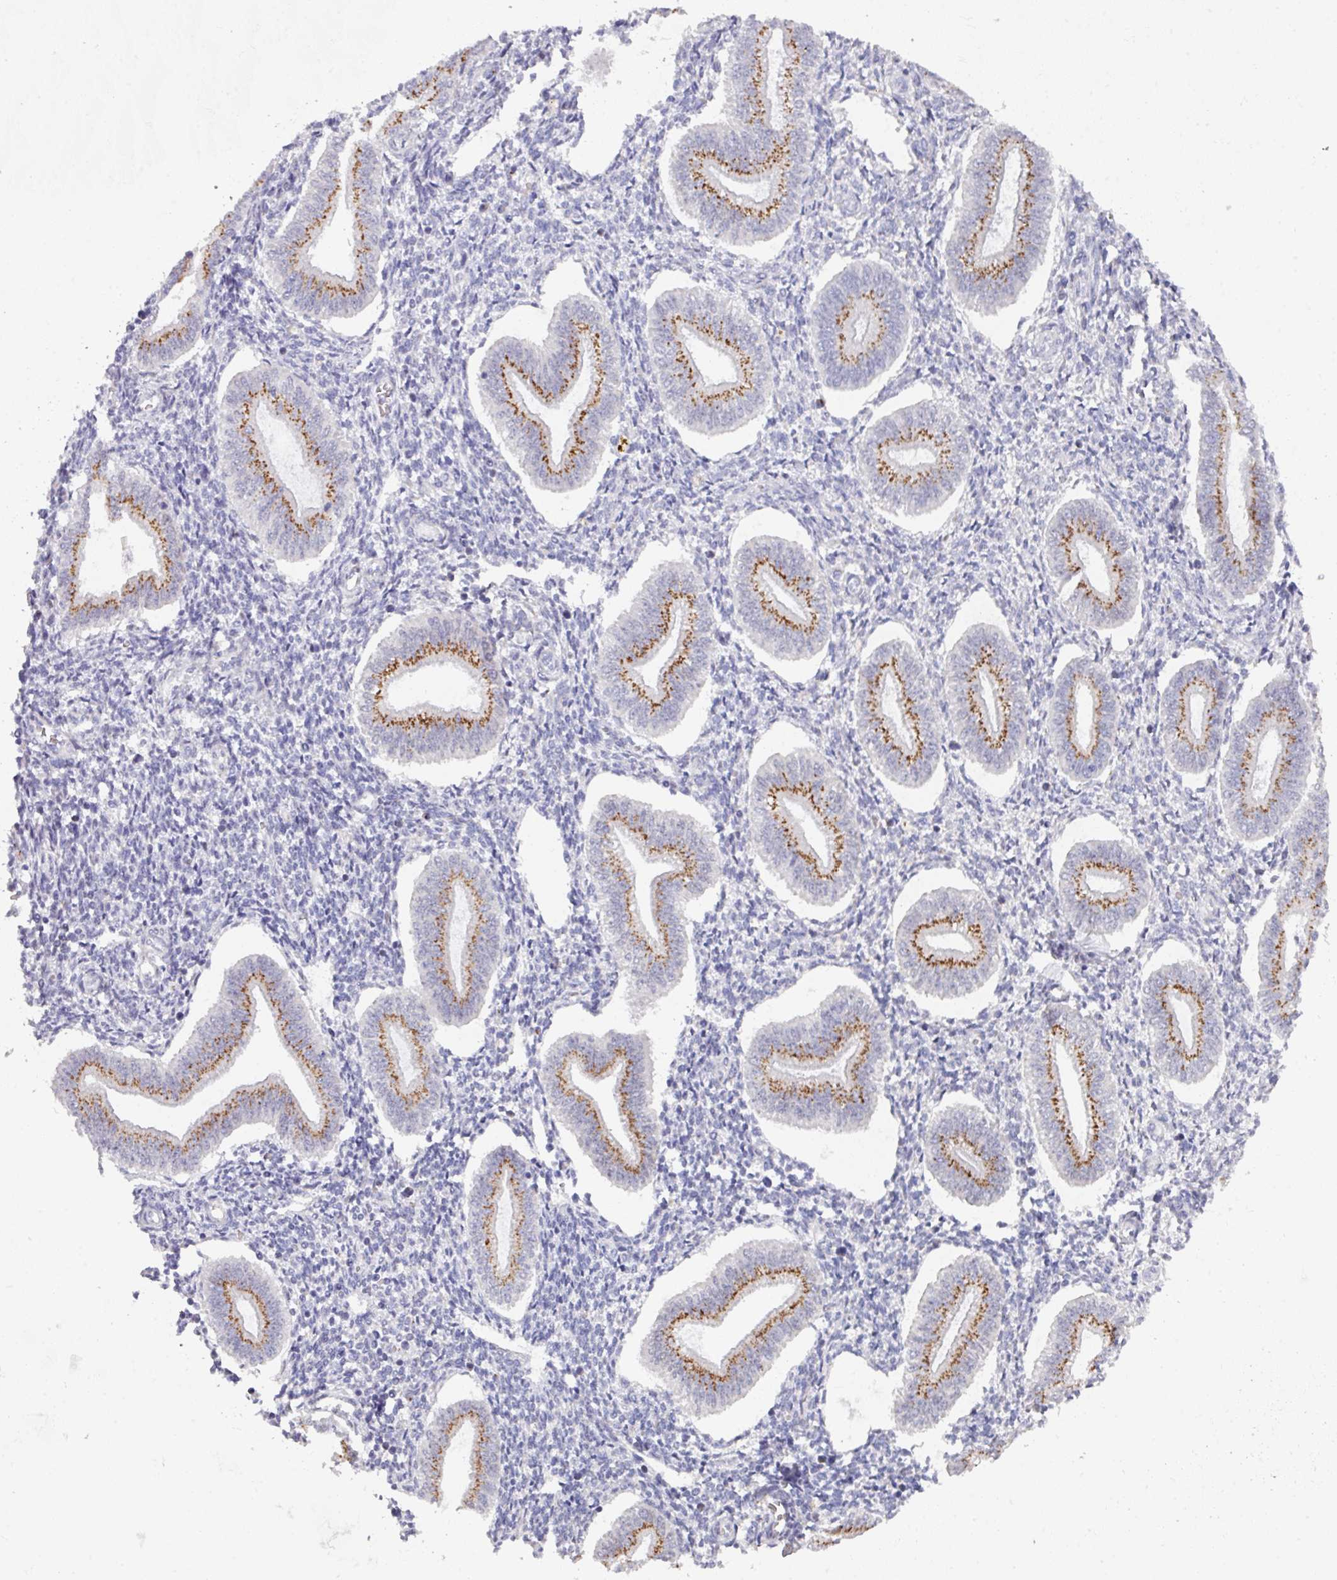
{"staining": {"intensity": "negative", "quantity": "none", "location": "none"}, "tissue": "endometrium", "cell_type": "Cells in endometrial stroma", "image_type": "normal", "snomed": [{"axis": "morphology", "description": "Normal tissue, NOS"}, {"axis": "topography", "description": "Endometrium"}], "caption": "DAB immunohistochemical staining of unremarkable endometrium demonstrates no significant positivity in cells in endometrial stroma.", "gene": "VKORC1L1", "patient": {"sex": "female", "age": 34}}